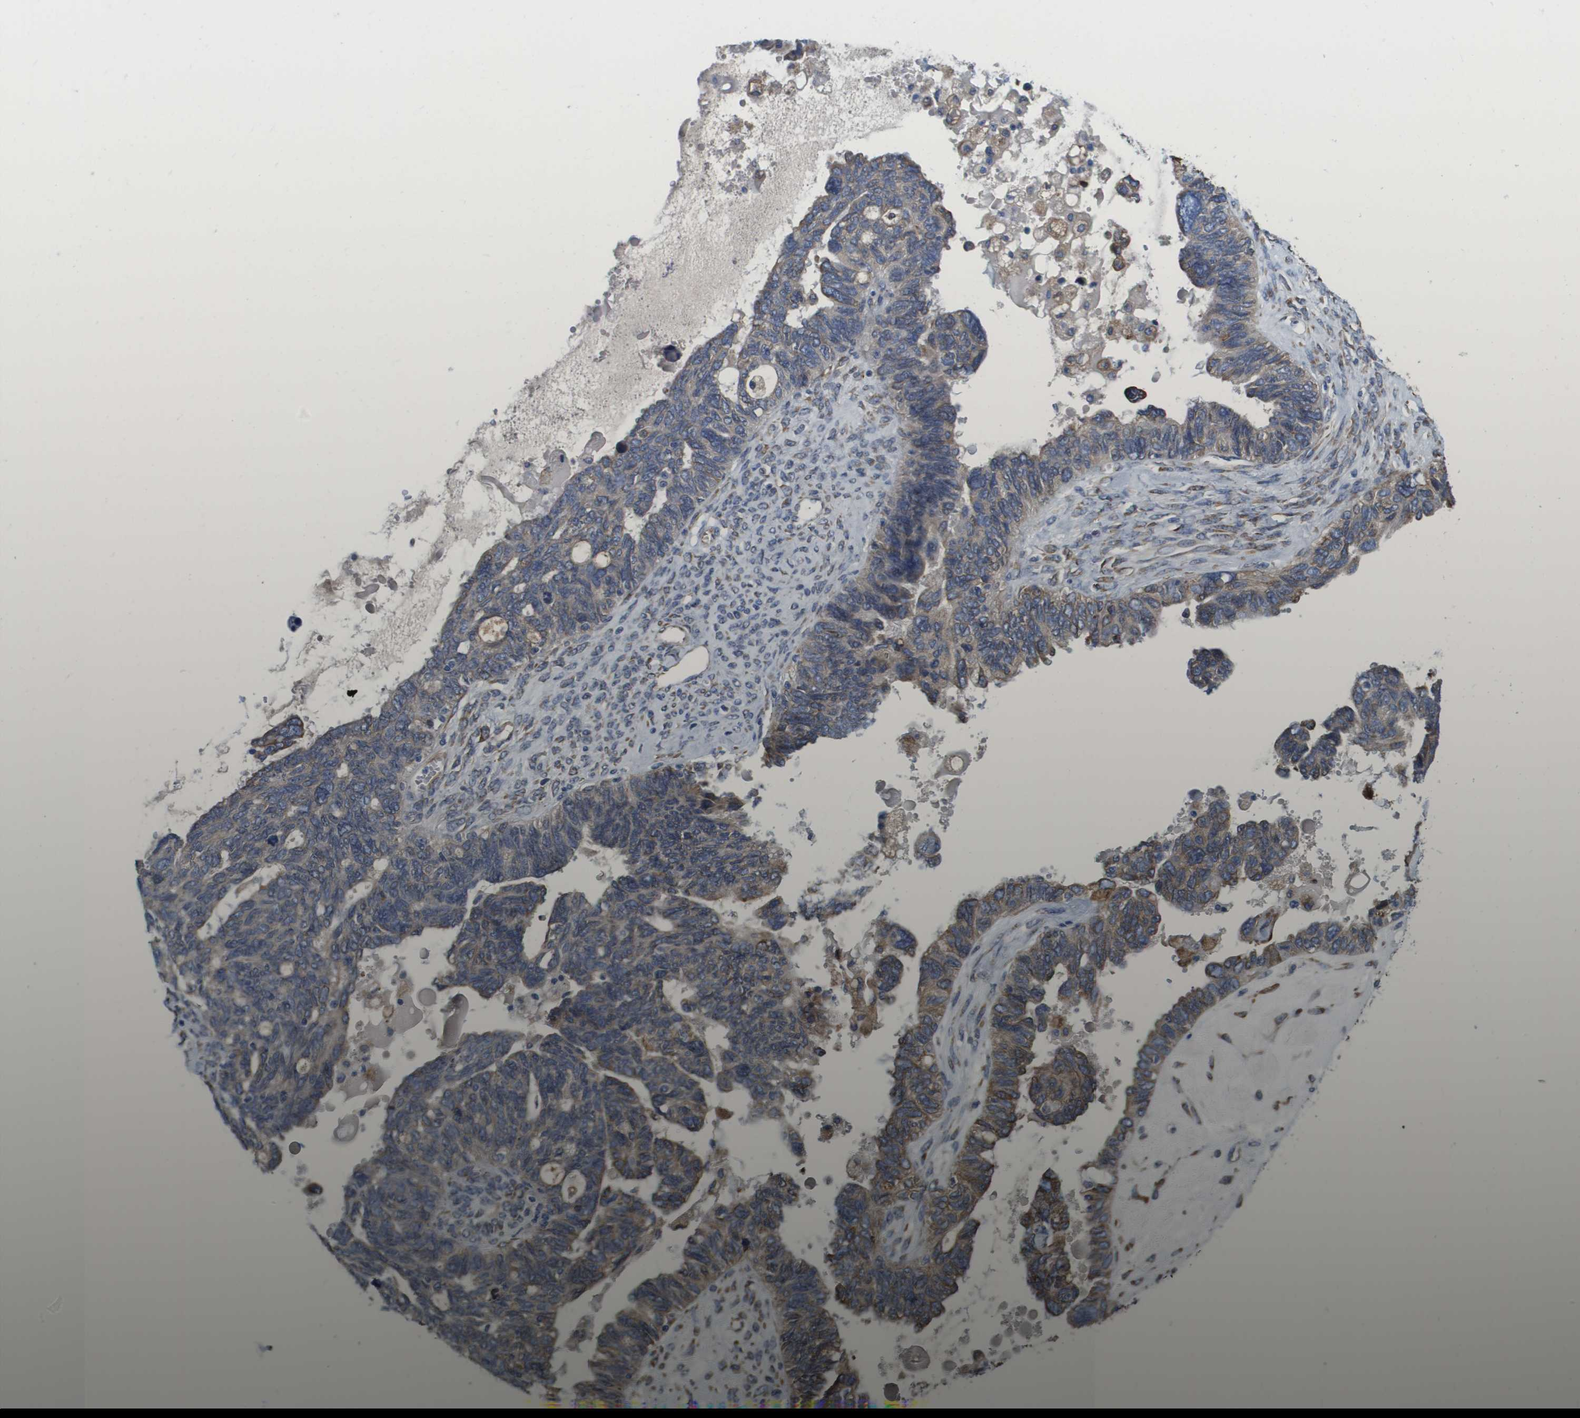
{"staining": {"intensity": "weak", "quantity": "<25%", "location": "cytoplasmic/membranous"}, "tissue": "ovarian cancer", "cell_type": "Tumor cells", "image_type": "cancer", "snomed": [{"axis": "morphology", "description": "Cystadenocarcinoma, serous, NOS"}, {"axis": "topography", "description": "Ovary"}], "caption": "Tumor cells are negative for protein expression in human ovarian cancer. The staining was performed using DAB (3,3'-diaminobenzidine) to visualize the protein expression in brown, while the nuclei were stained in blue with hematoxylin (Magnification: 20x).", "gene": "ST3GAL2", "patient": {"sex": "female", "age": 79}}